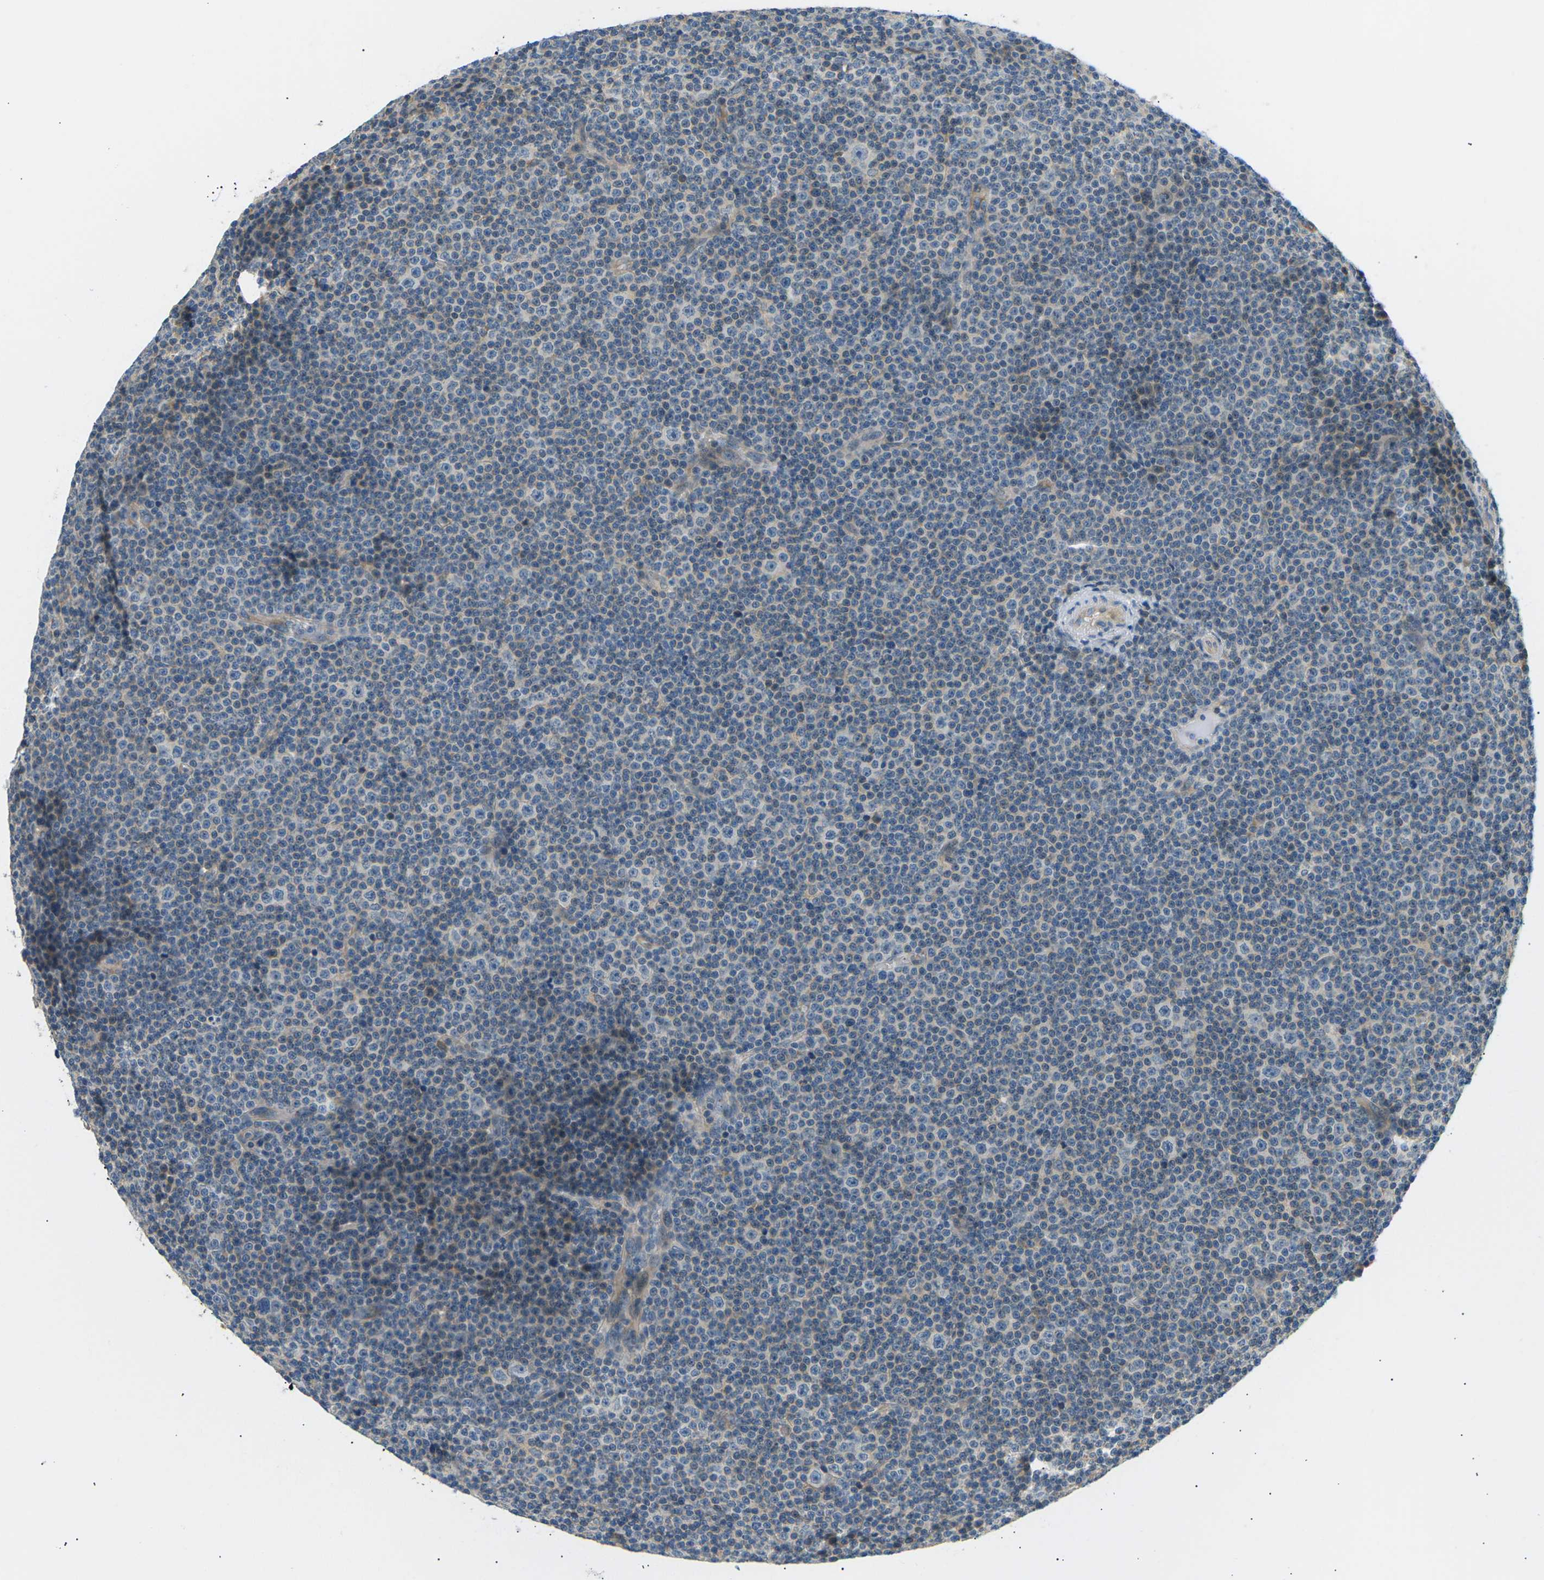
{"staining": {"intensity": "negative", "quantity": "none", "location": "none"}, "tissue": "lymphoma", "cell_type": "Tumor cells", "image_type": "cancer", "snomed": [{"axis": "morphology", "description": "Malignant lymphoma, non-Hodgkin's type, Low grade"}, {"axis": "topography", "description": "Lymph node"}], "caption": "Low-grade malignant lymphoma, non-Hodgkin's type was stained to show a protein in brown. There is no significant staining in tumor cells.", "gene": "TBC1D8", "patient": {"sex": "female", "age": 67}}